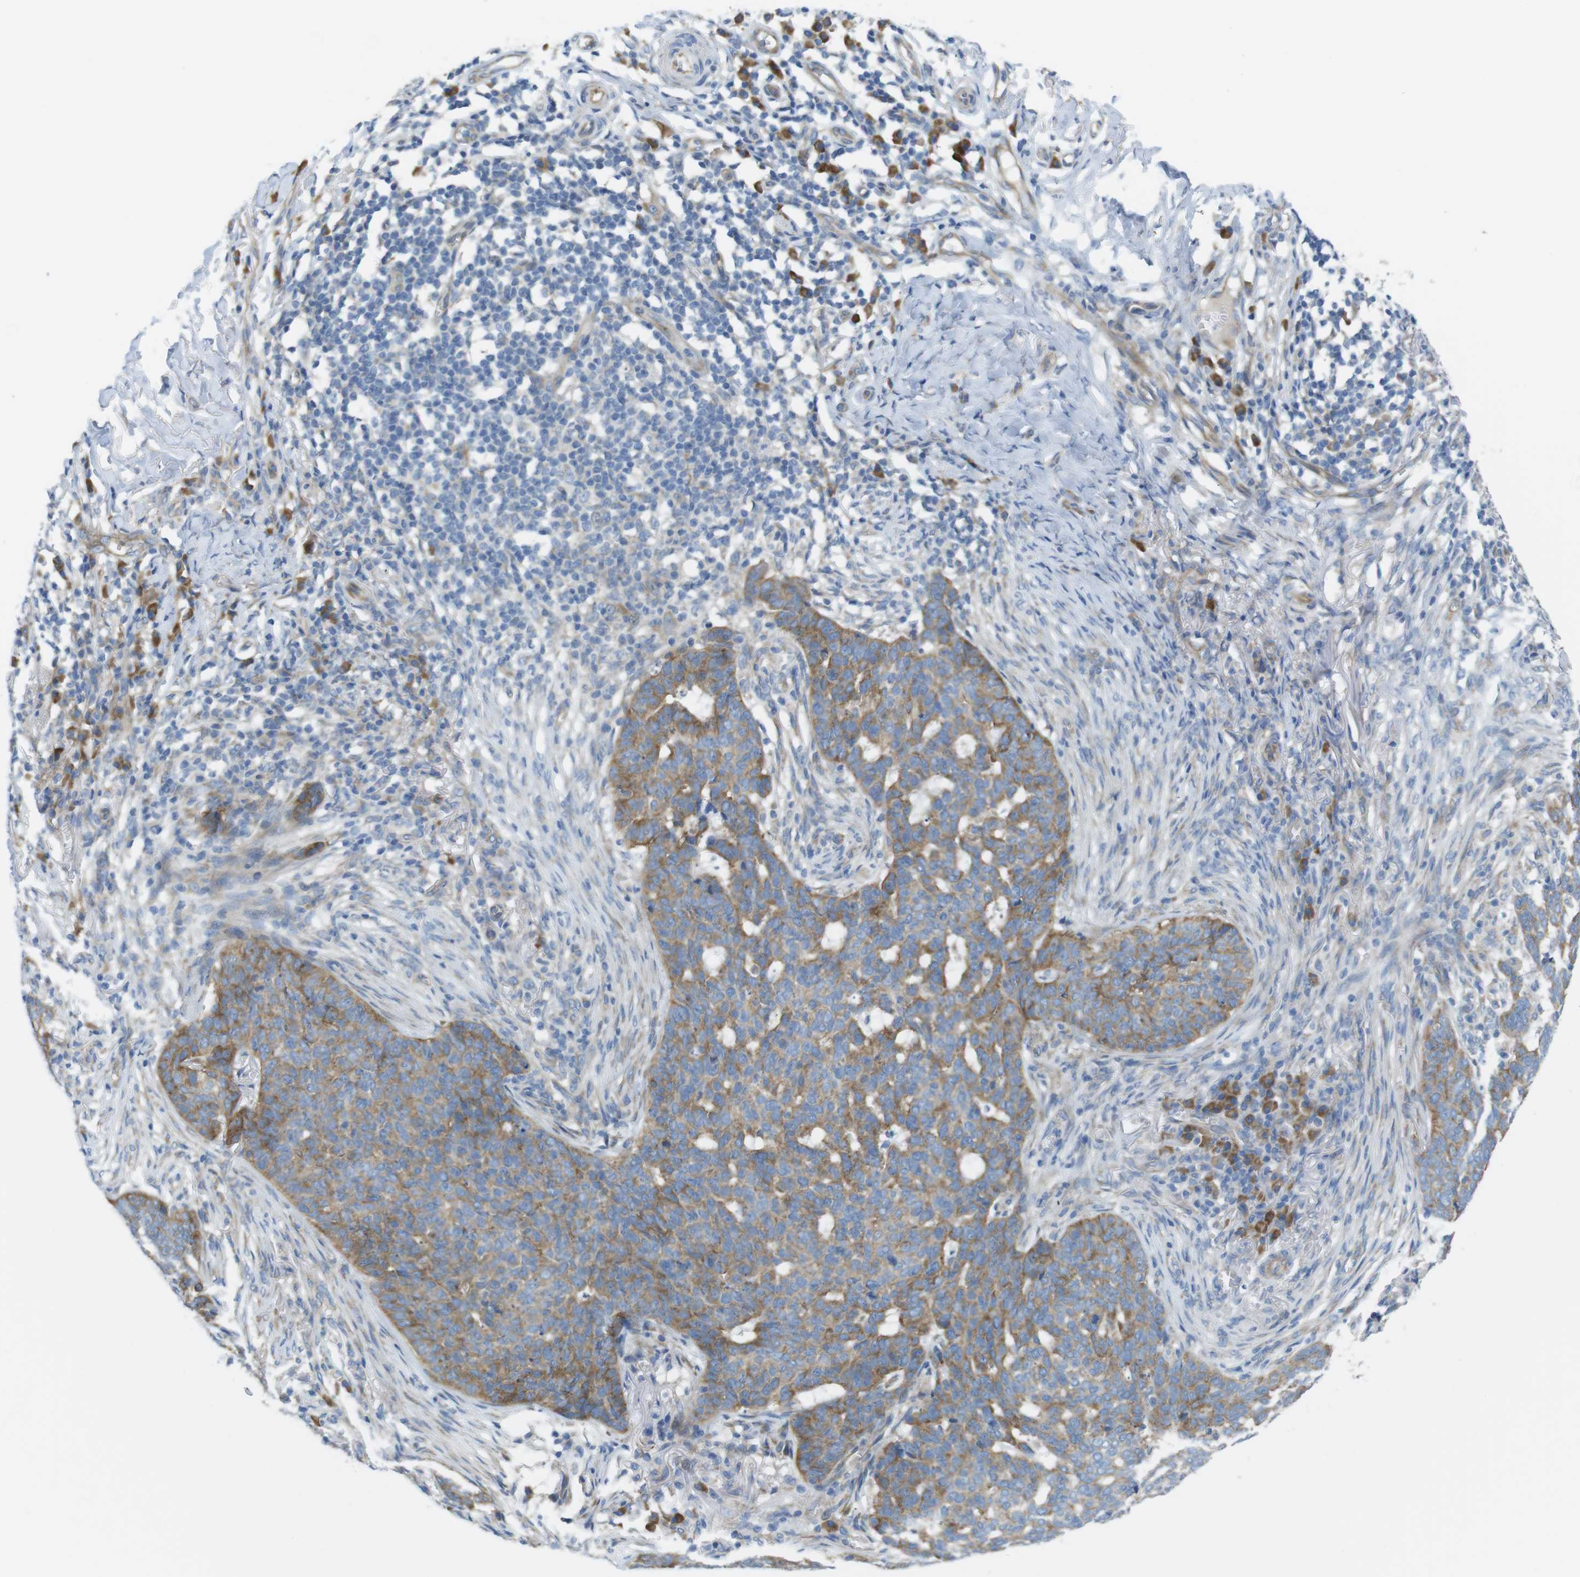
{"staining": {"intensity": "moderate", "quantity": ">75%", "location": "cytoplasmic/membranous"}, "tissue": "skin cancer", "cell_type": "Tumor cells", "image_type": "cancer", "snomed": [{"axis": "morphology", "description": "Basal cell carcinoma"}, {"axis": "topography", "description": "Skin"}], "caption": "A micrograph of human skin cancer (basal cell carcinoma) stained for a protein displays moderate cytoplasmic/membranous brown staining in tumor cells.", "gene": "TMEM234", "patient": {"sex": "male", "age": 85}}